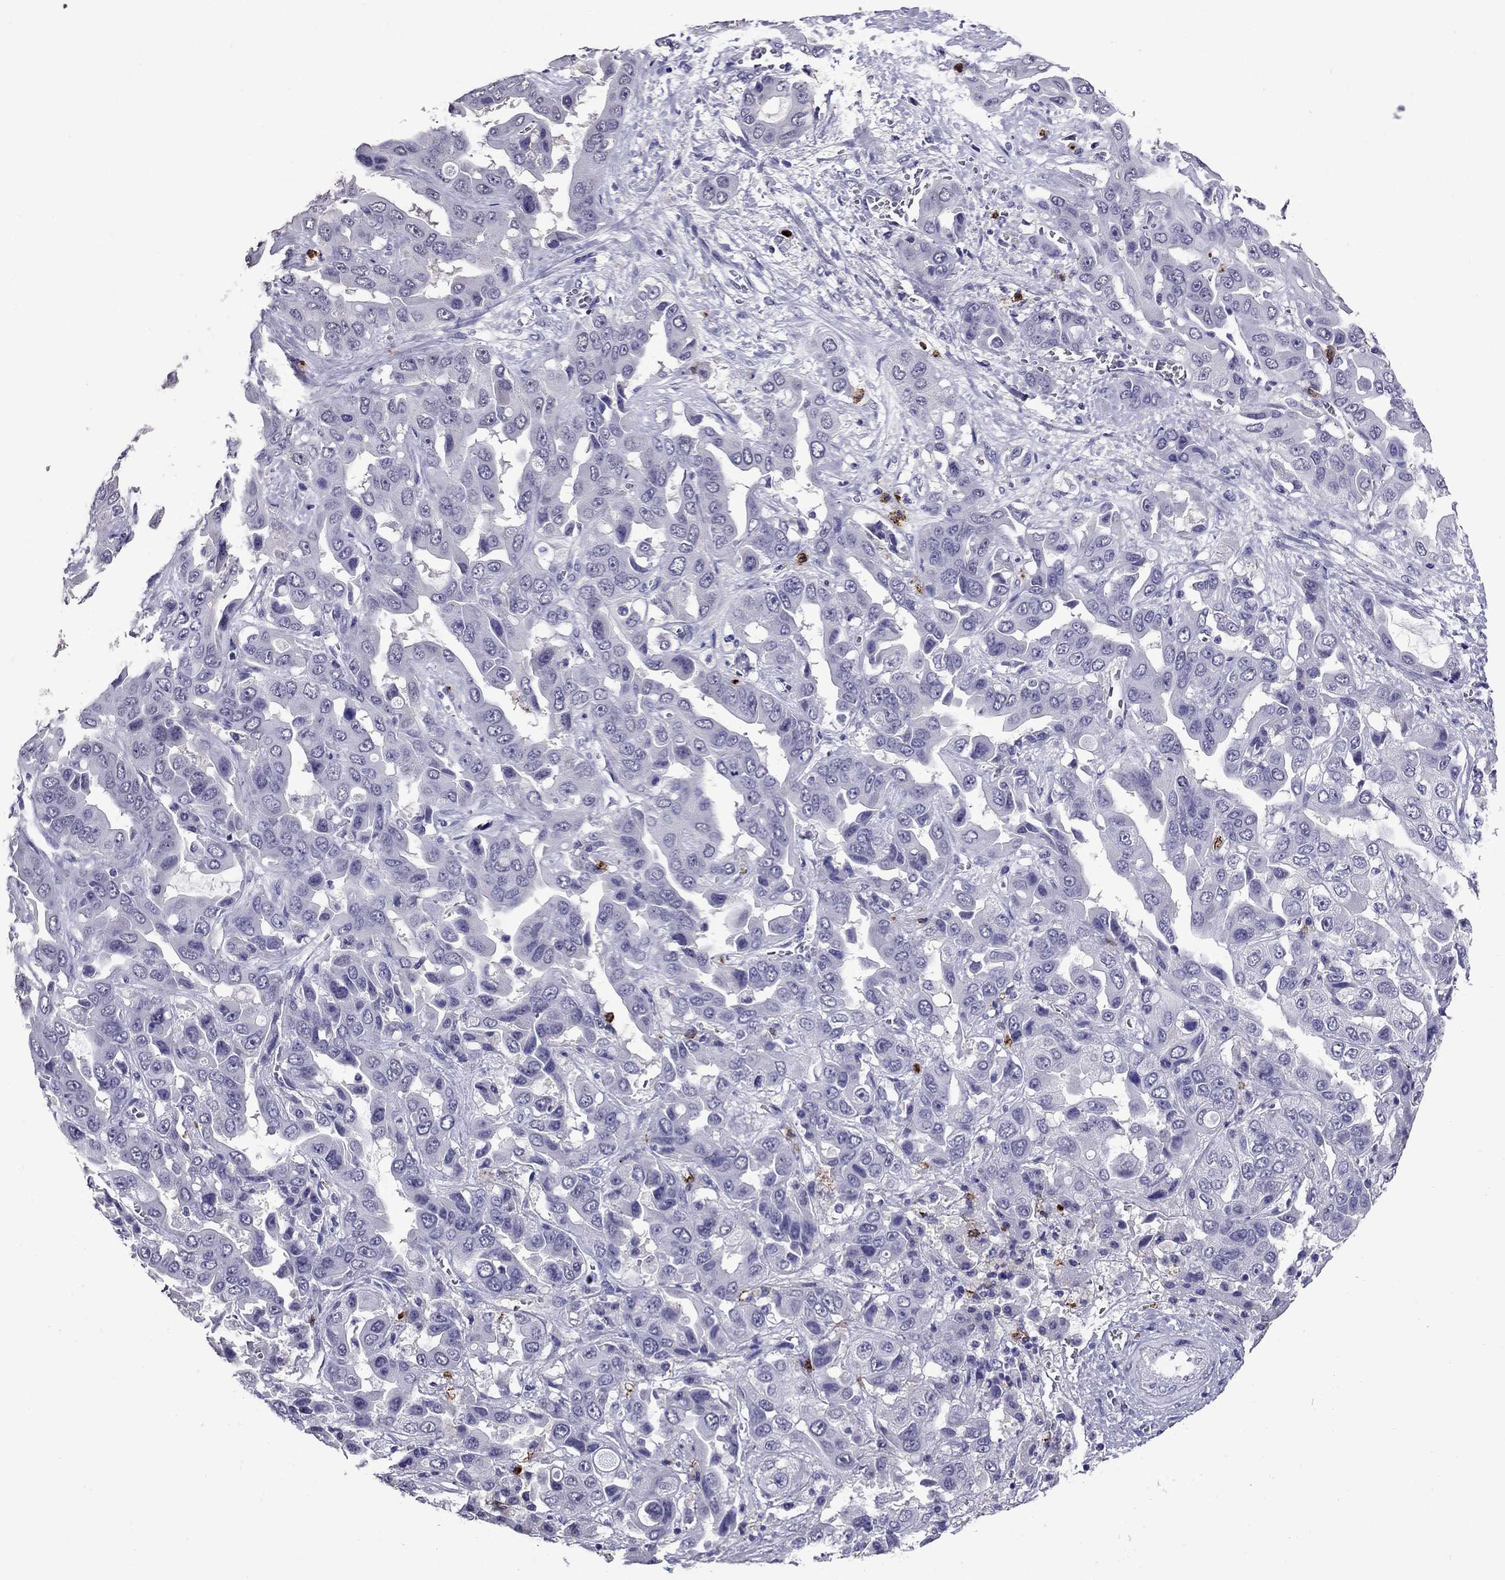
{"staining": {"intensity": "negative", "quantity": "none", "location": "none"}, "tissue": "liver cancer", "cell_type": "Tumor cells", "image_type": "cancer", "snomed": [{"axis": "morphology", "description": "Cholangiocarcinoma"}, {"axis": "topography", "description": "Liver"}], "caption": "The image shows no staining of tumor cells in liver cancer (cholangiocarcinoma). (IHC, brightfield microscopy, high magnification).", "gene": "OLFM4", "patient": {"sex": "female", "age": 52}}